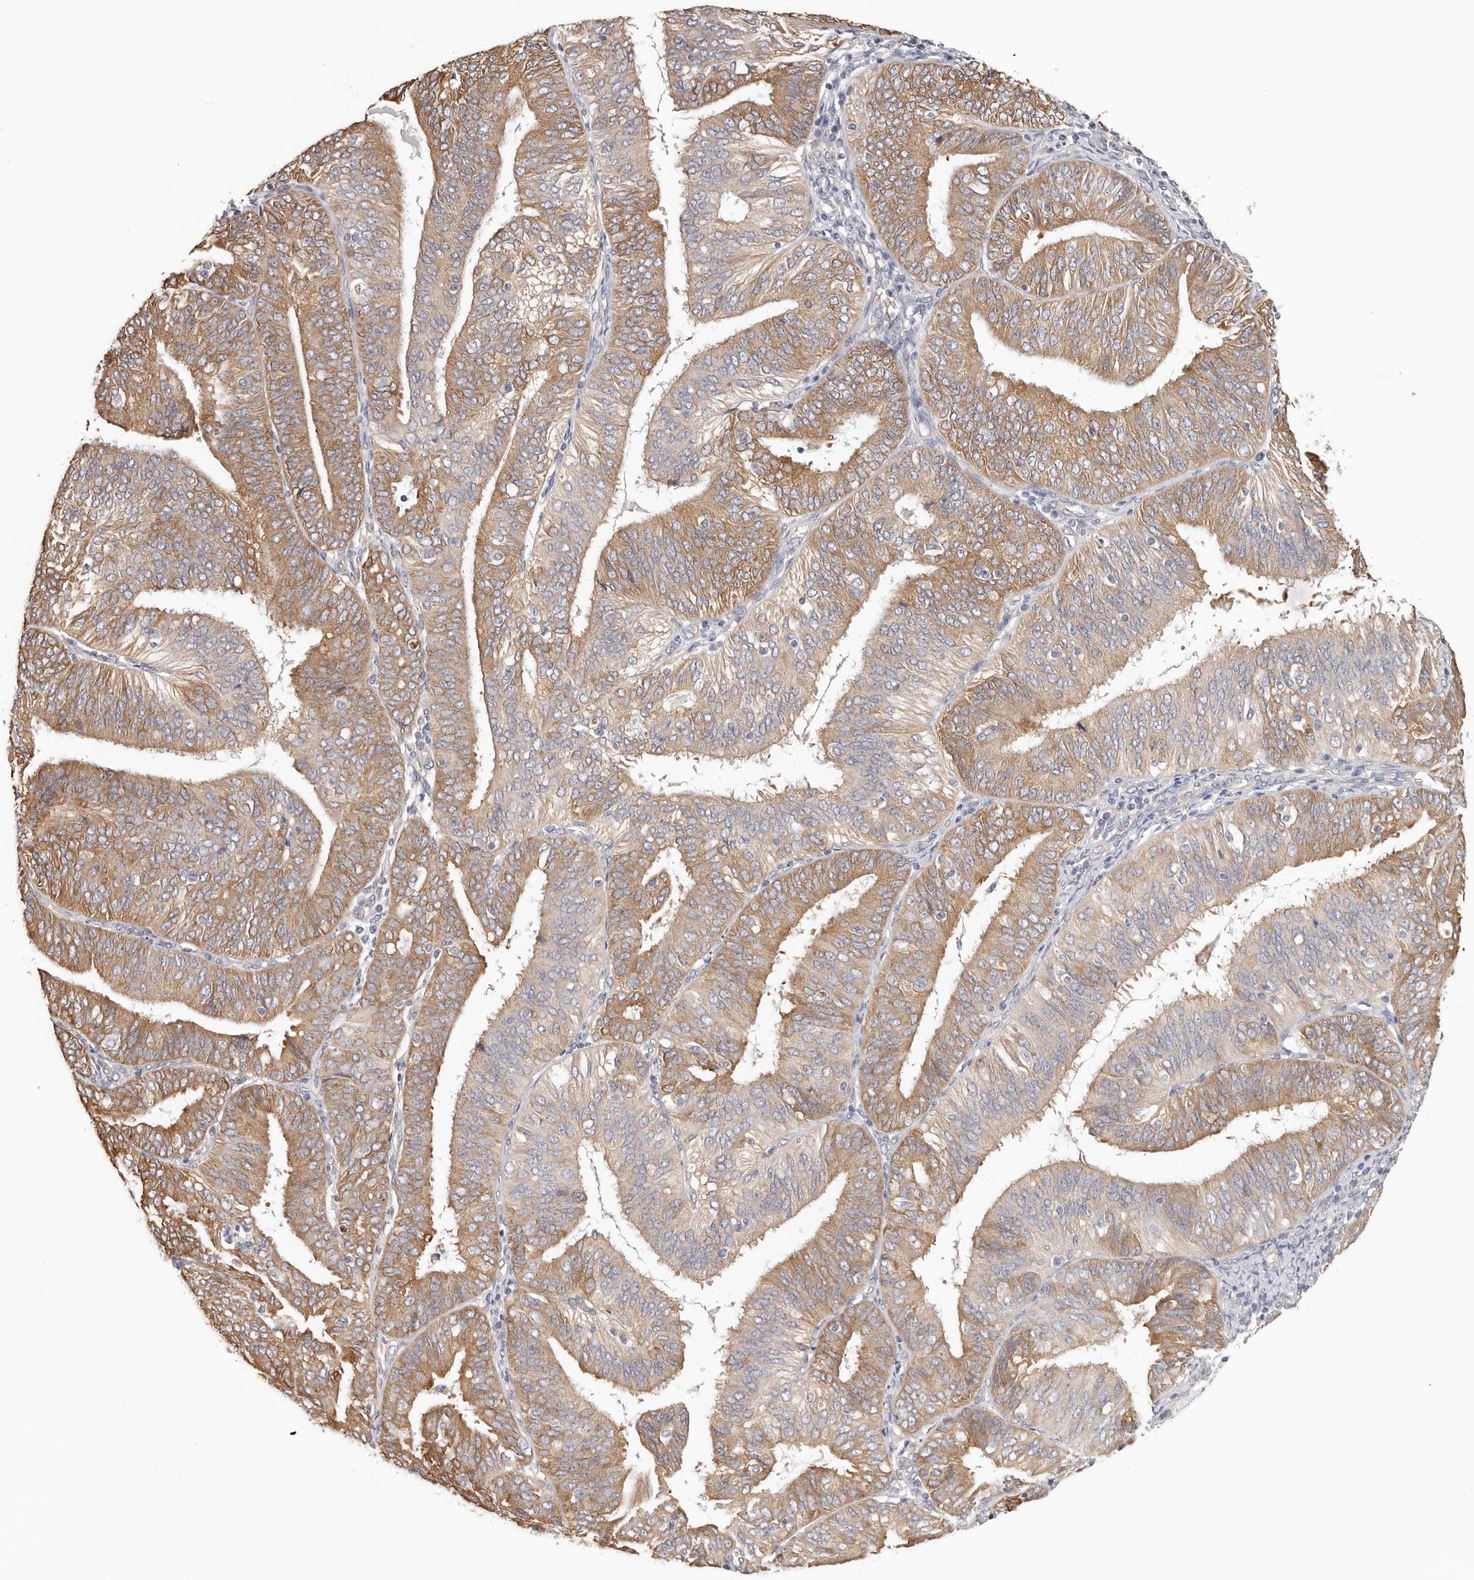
{"staining": {"intensity": "moderate", "quantity": ">75%", "location": "cytoplasmic/membranous"}, "tissue": "endometrial cancer", "cell_type": "Tumor cells", "image_type": "cancer", "snomed": [{"axis": "morphology", "description": "Adenocarcinoma, NOS"}, {"axis": "topography", "description": "Endometrium"}], "caption": "Immunohistochemical staining of adenocarcinoma (endometrial) shows medium levels of moderate cytoplasmic/membranous expression in approximately >75% of tumor cells. (Brightfield microscopy of DAB IHC at high magnification).", "gene": "AFDN", "patient": {"sex": "female", "age": 58}}